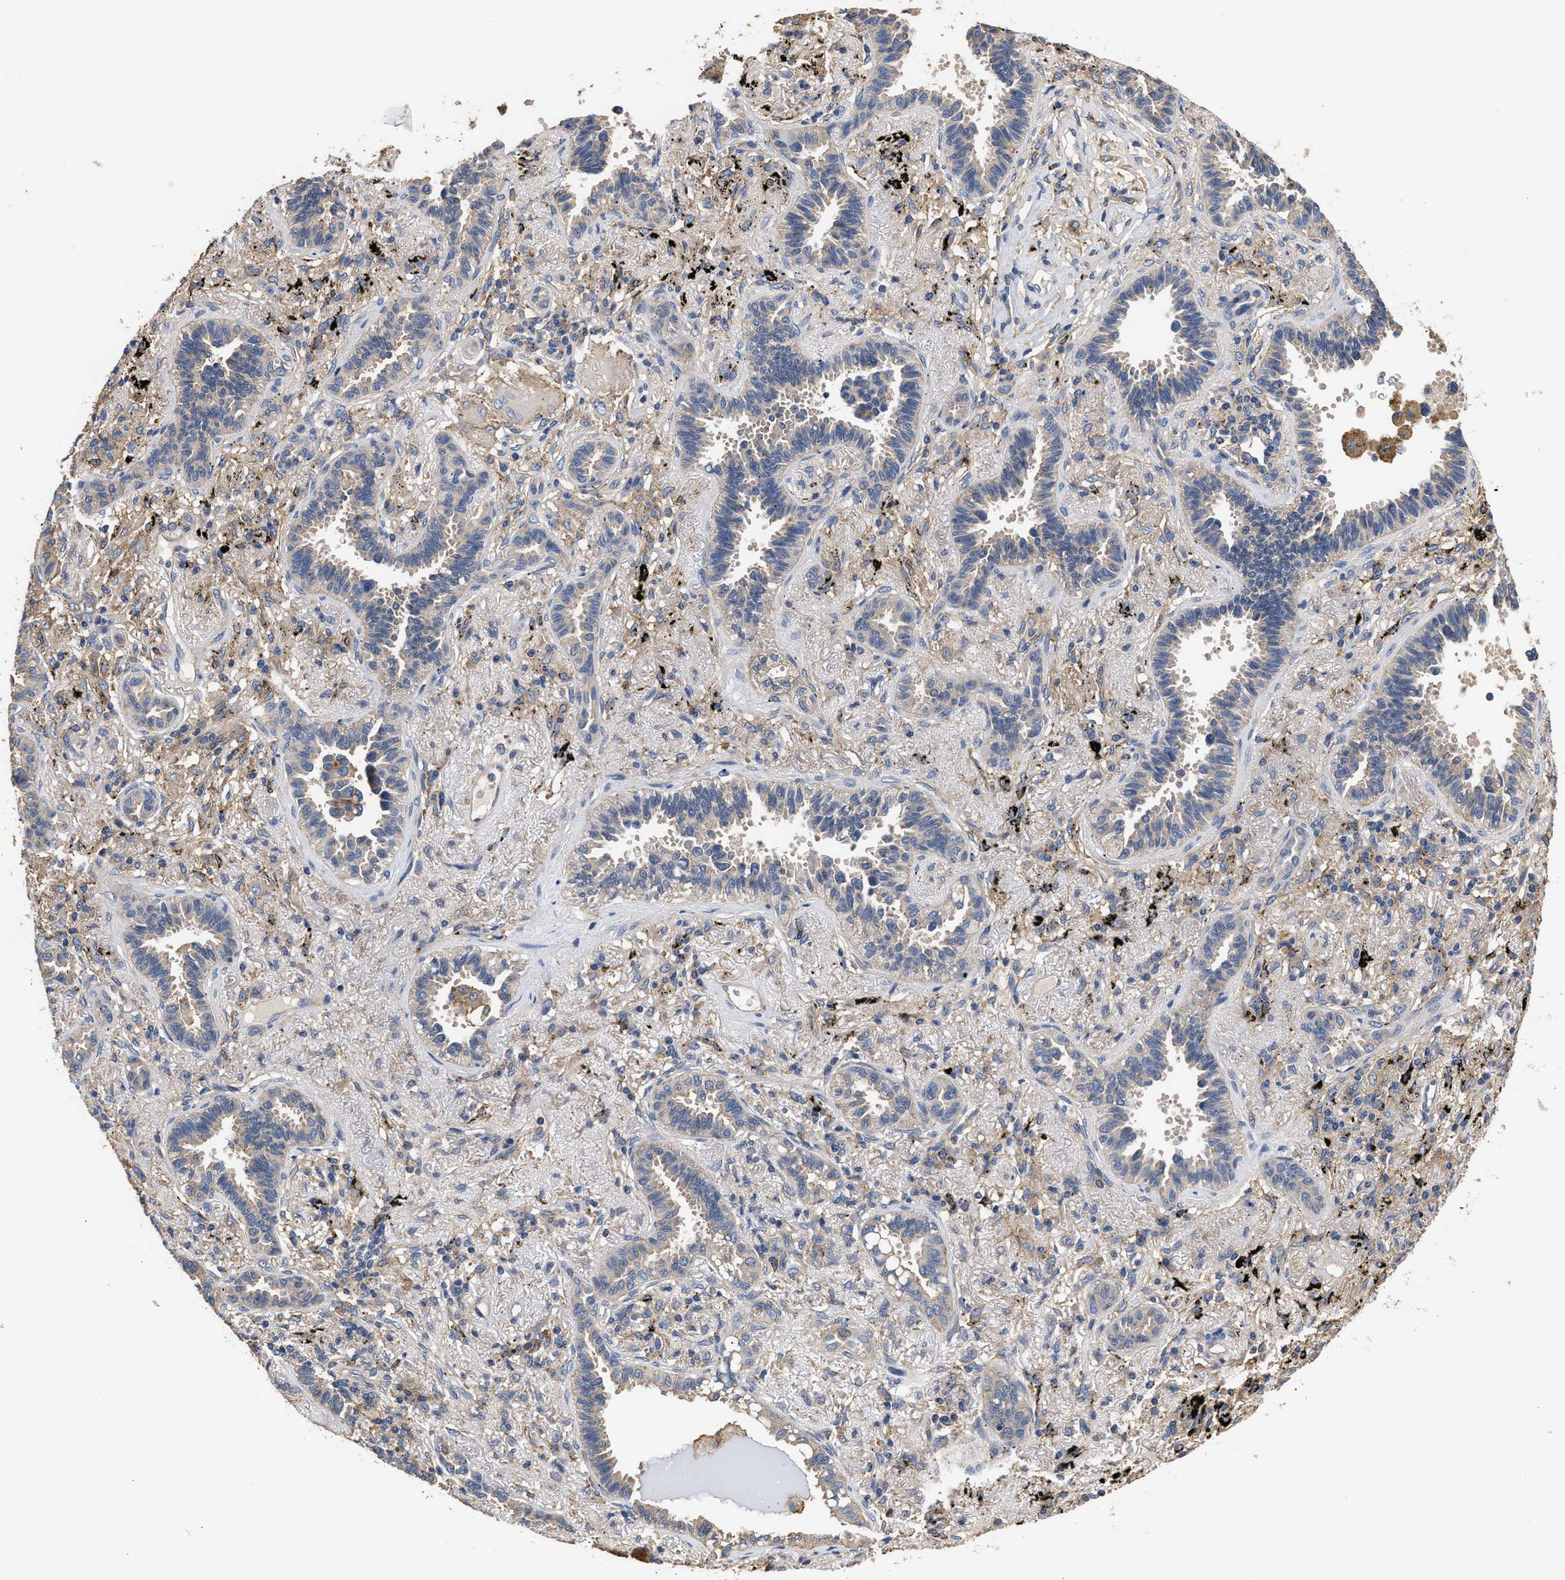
{"staining": {"intensity": "negative", "quantity": "none", "location": "none"}, "tissue": "lung cancer", "cell_type": "Tumor cells", "image_type": "cancer", "snomed": [{"axis": "morphology", "description": "Adenocarcinoma, NOS"}, {"axis": "topography", "description": "Lung"}], "caption": "Adenocarcinoma (lung) was stained to show a protein in brown. There is no significant expression in tumor cells. The staining was performed using DAB (3,3'-diaminobenzidine) to visualize the protein expression in brown, while the nuclei were stained in blue with hematoxylin (Magnification: 20x).", "gene": "KLB", "patient": {"sex": "male", "age": 59}}